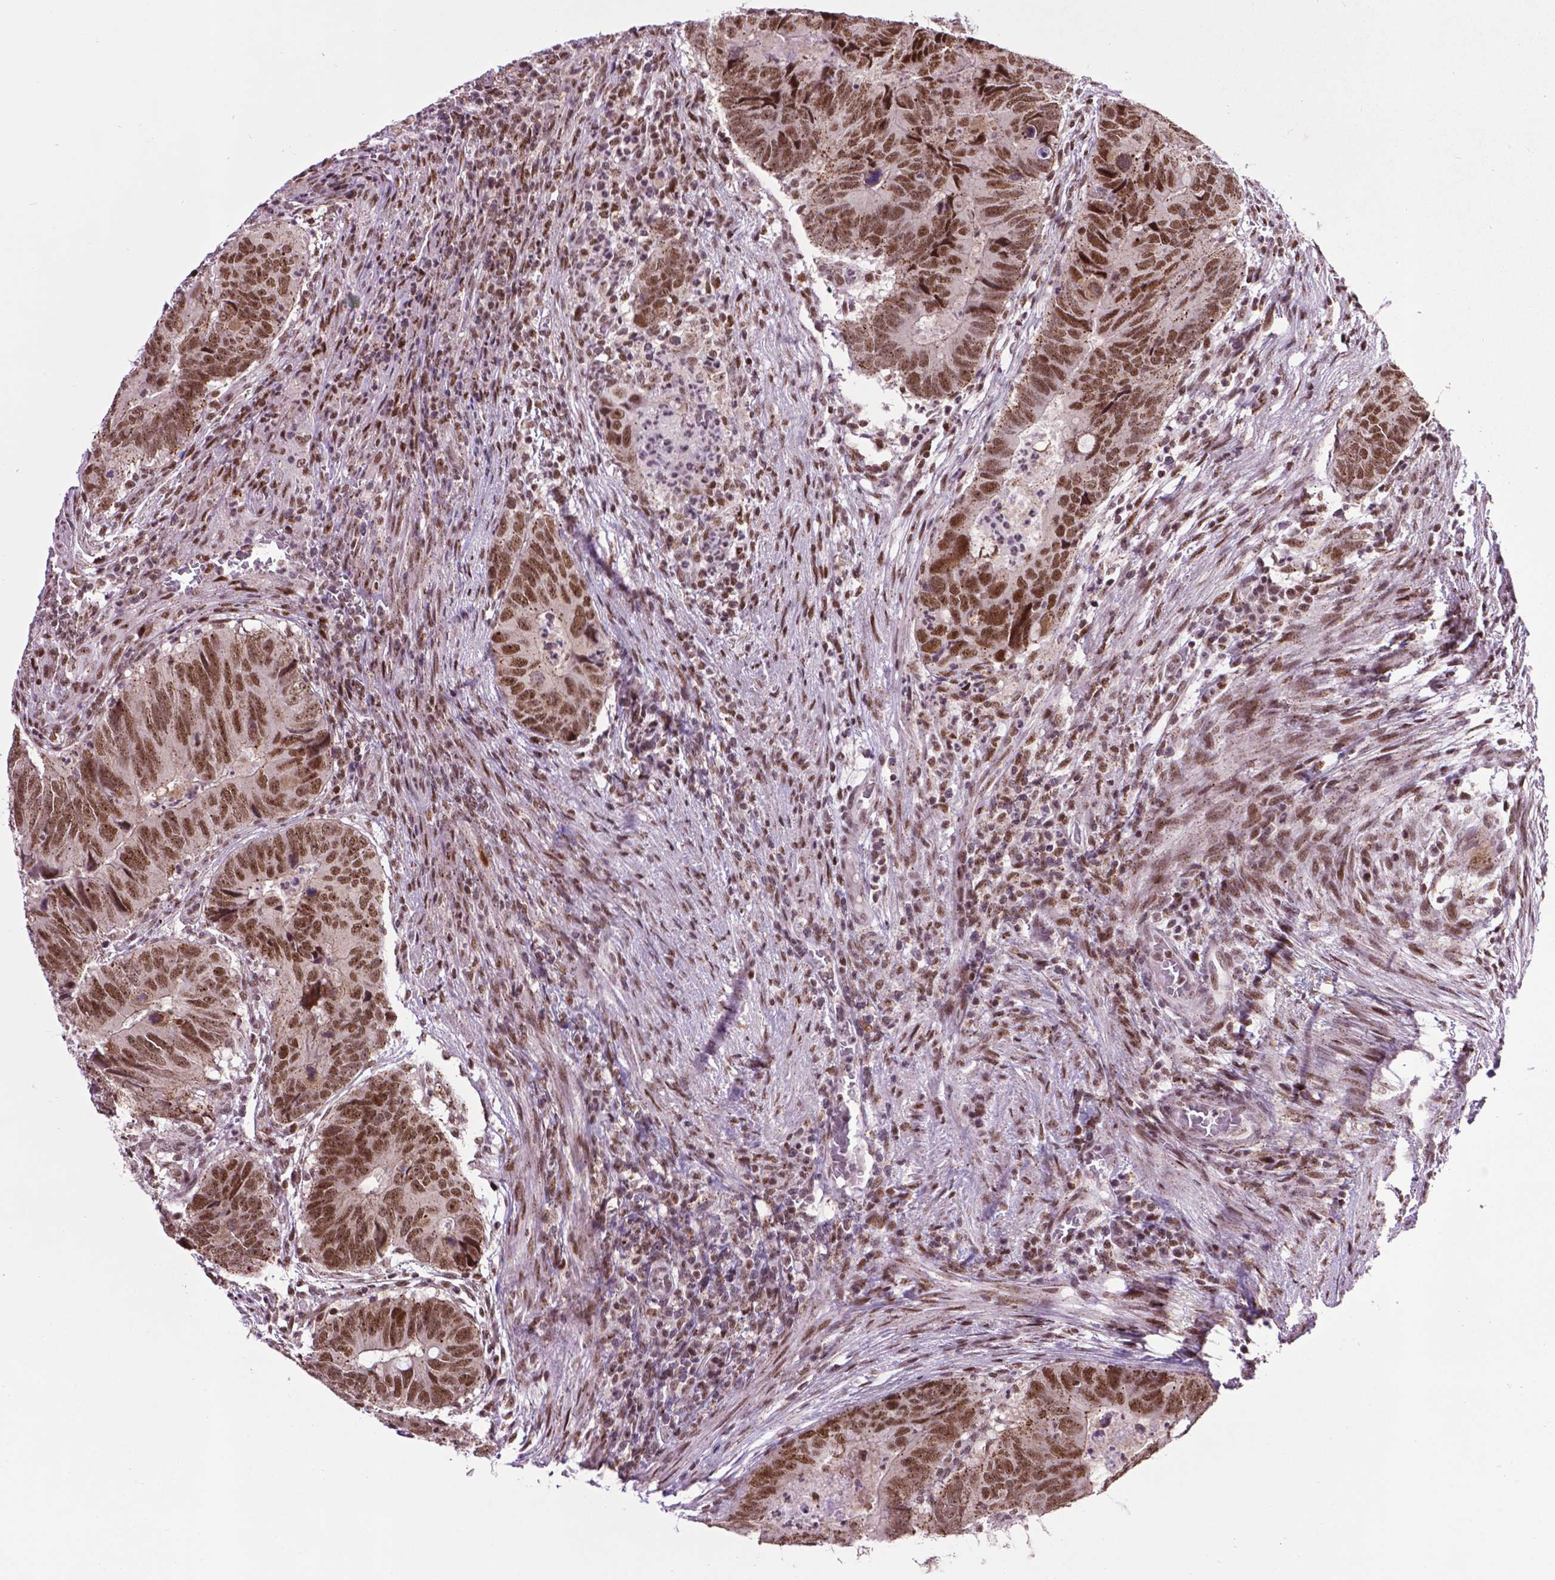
{"staining": {"intensity": "strong", "quantity": ">75%", "location": "nuclear"}, "tissue": "colorectal cancer", "cell_type": "Tumor cells", "image_type": "cancer", "snomed": [{"axis": "morphology", "description": "Adenocarcinoma, NOS"}, {"axis": "topography", "description": "Colon"}], "caption": "Colorectal cancer stained with immunohistochemistry (IHC) displays strong nuclear expression in approximately >75% of tumor cells.", "gene": "EAF1", "patient": {"sex": "male", "age": 79}}